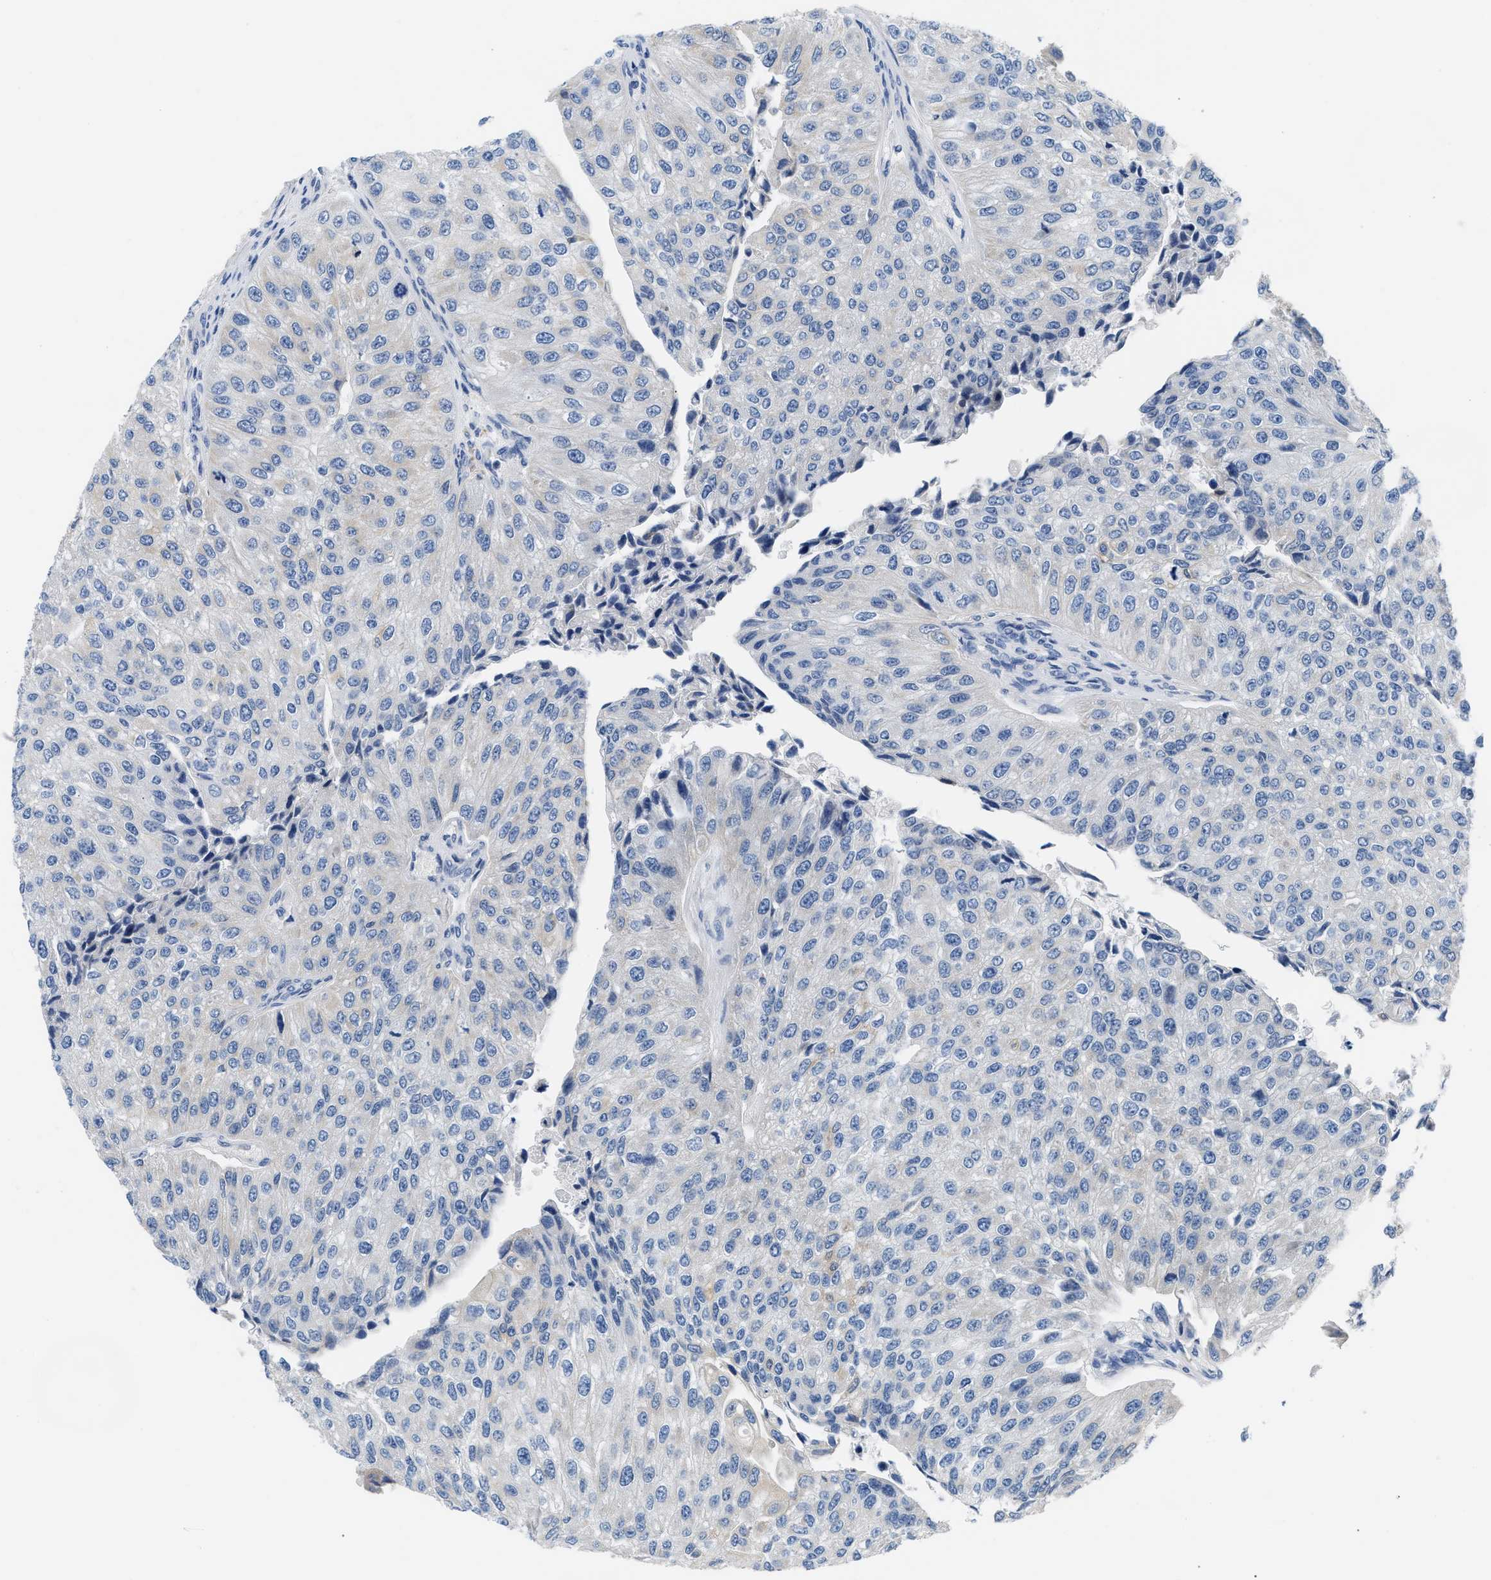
{"staining": {"intensity": "negative", "quantity": "none", "location": "none"}, "tissue": "urothelial cancer", "cell_type": "Tumor cells", "image_type": "cancer", "snomed": [{"axis": "morphology", "description": "Urothelial carcinoma, High grade"}, {"axis": "topography", "description": "Kidney"}, {"axis": "topography", "description": "Urinary bladder"}], "caption": "High power microscopy photomicrograph of an immunohistochemistry (IHC) photomicrograph of urothelial carcinoma (high-grade), revealing no significant expression in tumor cells.", "gene": "HDHD3", "patient": {"sex": "male", "age": 77}}